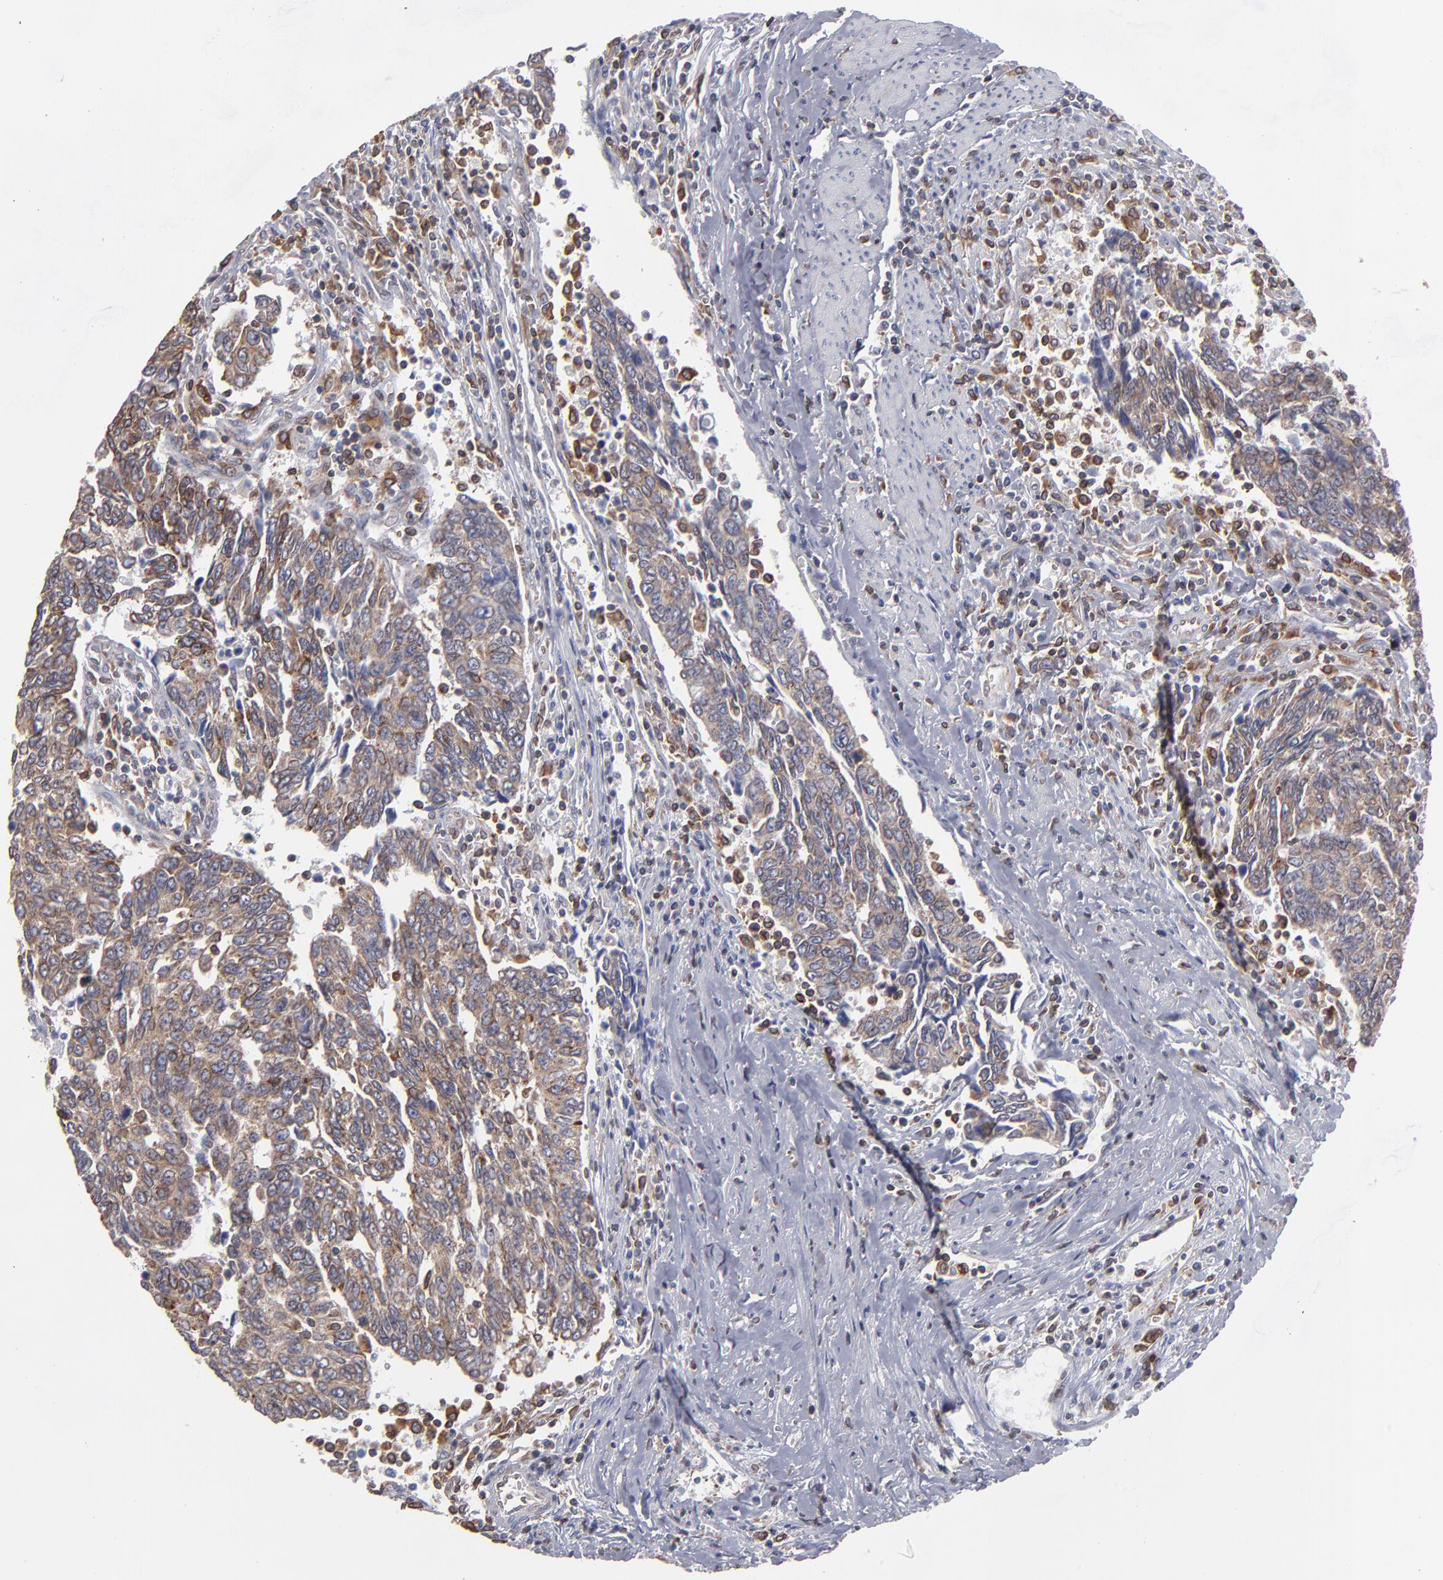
{"staining": {"intensity": "strong", "quantity": ">75%", "location": "cytoplasmic/membranous"}, "tissue": "urothelial cancer", "cell_type": "Tumor cells", "image_type": "cancer", "snomed": [{"axis": "morphology", "description": "Urothelial carcinoma, High grade"}, {"axis": "topography", "description": "Urinary bladder"}], "caption": "Approximately >75% of tumor cells in urothelial carcinoma (high-grade) show strong cytoplasmic/membranous protein expression as visualized by brown immunohistochemical staining.", "gene": "TMX1", "patient": {"sex": "male", "age": 86}}